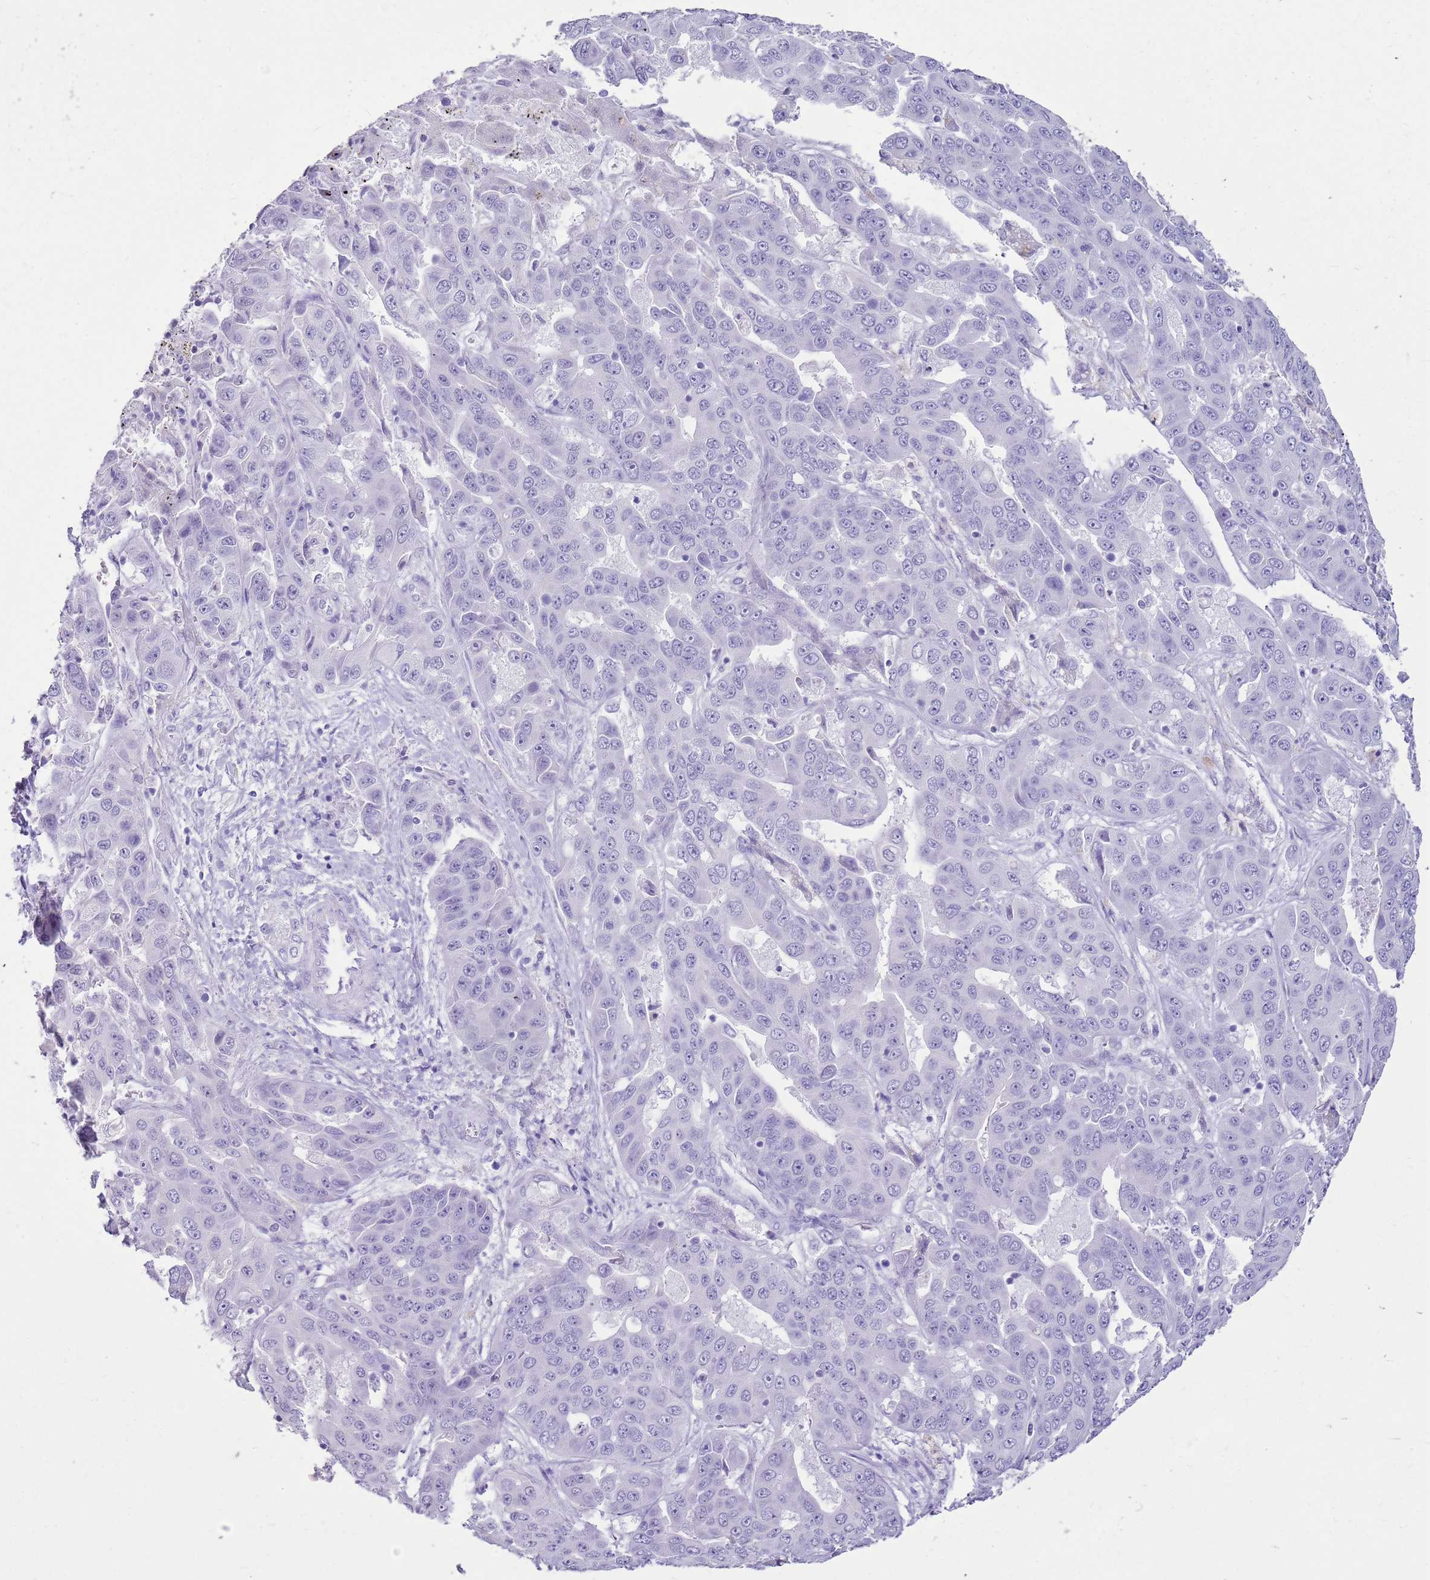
{"staining": {"intensity": "negative", "quantity": "none", "location": "none"}, "tissue": "liver cancer", "cell_type": "Tumor cells", "image_type": "cancer", "snomed": [{"axis": "morphology", "description": "Cholangiocarcinoma"}, {"axis": "topography", "description": "Liver"}], "caption": "Immunohistochemistry (IHC) of liver cholangiocarcinoma reveals no expression in tumor cells. The staining is performed using DAB brown chromogen with nuclei counter-stained in using hematoxylin.", "gene": "CA8", "patient": {"sex": "female", "age": 52}}